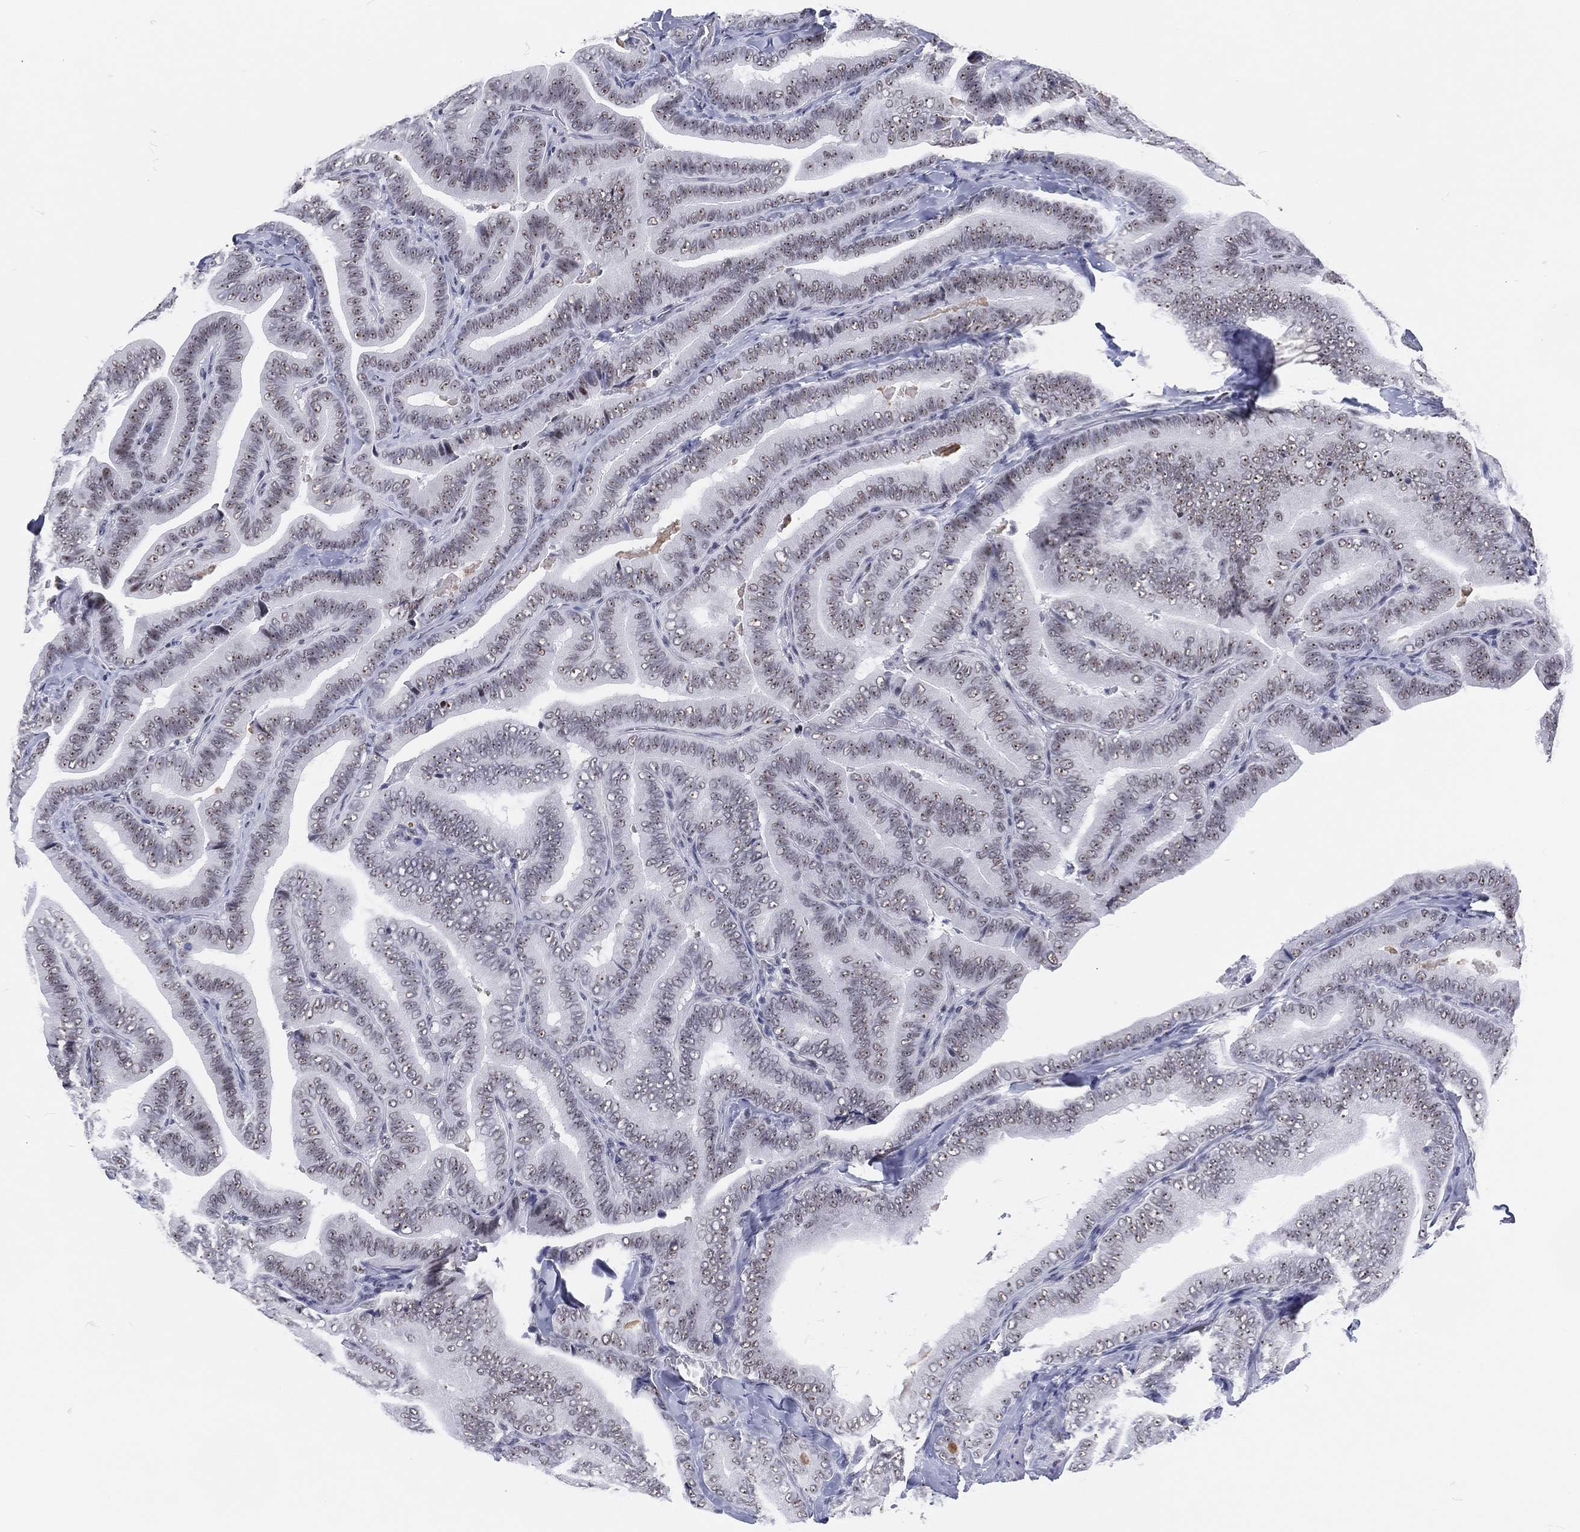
{"staining": {"intensity": "weak", "quantity": "25%-75%", "location": "nuclear"}, "tissue": "thyroid cancer", "cell_type": "Tumor cells", "image_type": "cancer", "snomed": [{"axis": "morphology", "description": "Papillary adenocarcinoma, NOS"}, {"axis": "topography", "description": "Thyroid gland"}], "caption": "Thyroid papillary adenocarcinoma stained with a protein marker reveals weak staining in tumor cells.", "gene": "MAPK8IP1", "patient": {"sex": "male", "age": 61}}